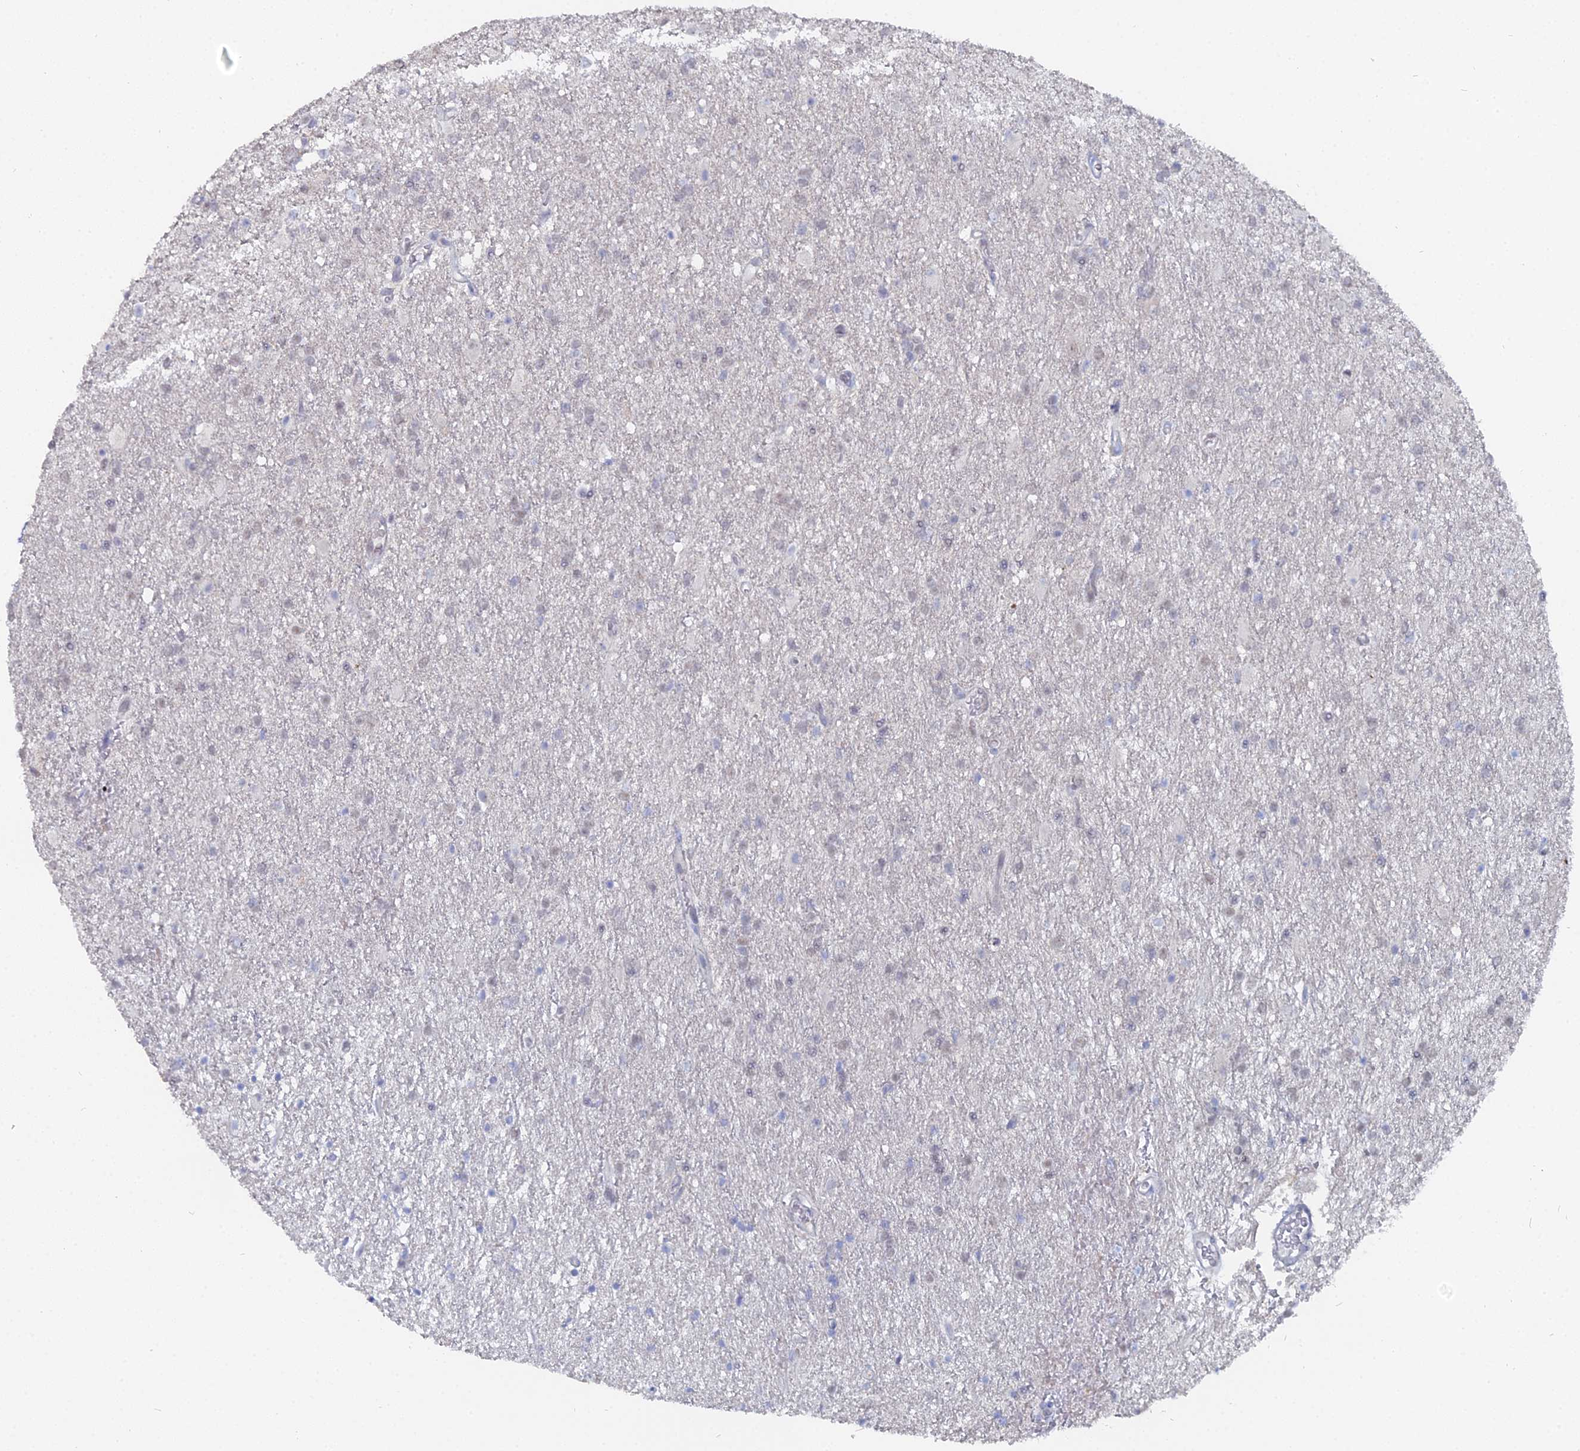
{"staining": {"intensity": "negative", "quantity": "none", "location": "none"}, "tissue": "glioma", "cell_type": "Tumor cells", "image_type": "cancer", "snomed": [{"axis": "morphology", "description": "Glioma, malignant, High grade"}, {"axis": "topography", "description": "Brain"}], "caption": "Immunohistochemistry histopathology image of human glioma stained for a protein (brown), which demonstrates no expression in tumor cells.", "gene": "THAP4", "patient": {"sex": "female", "age": 50}}